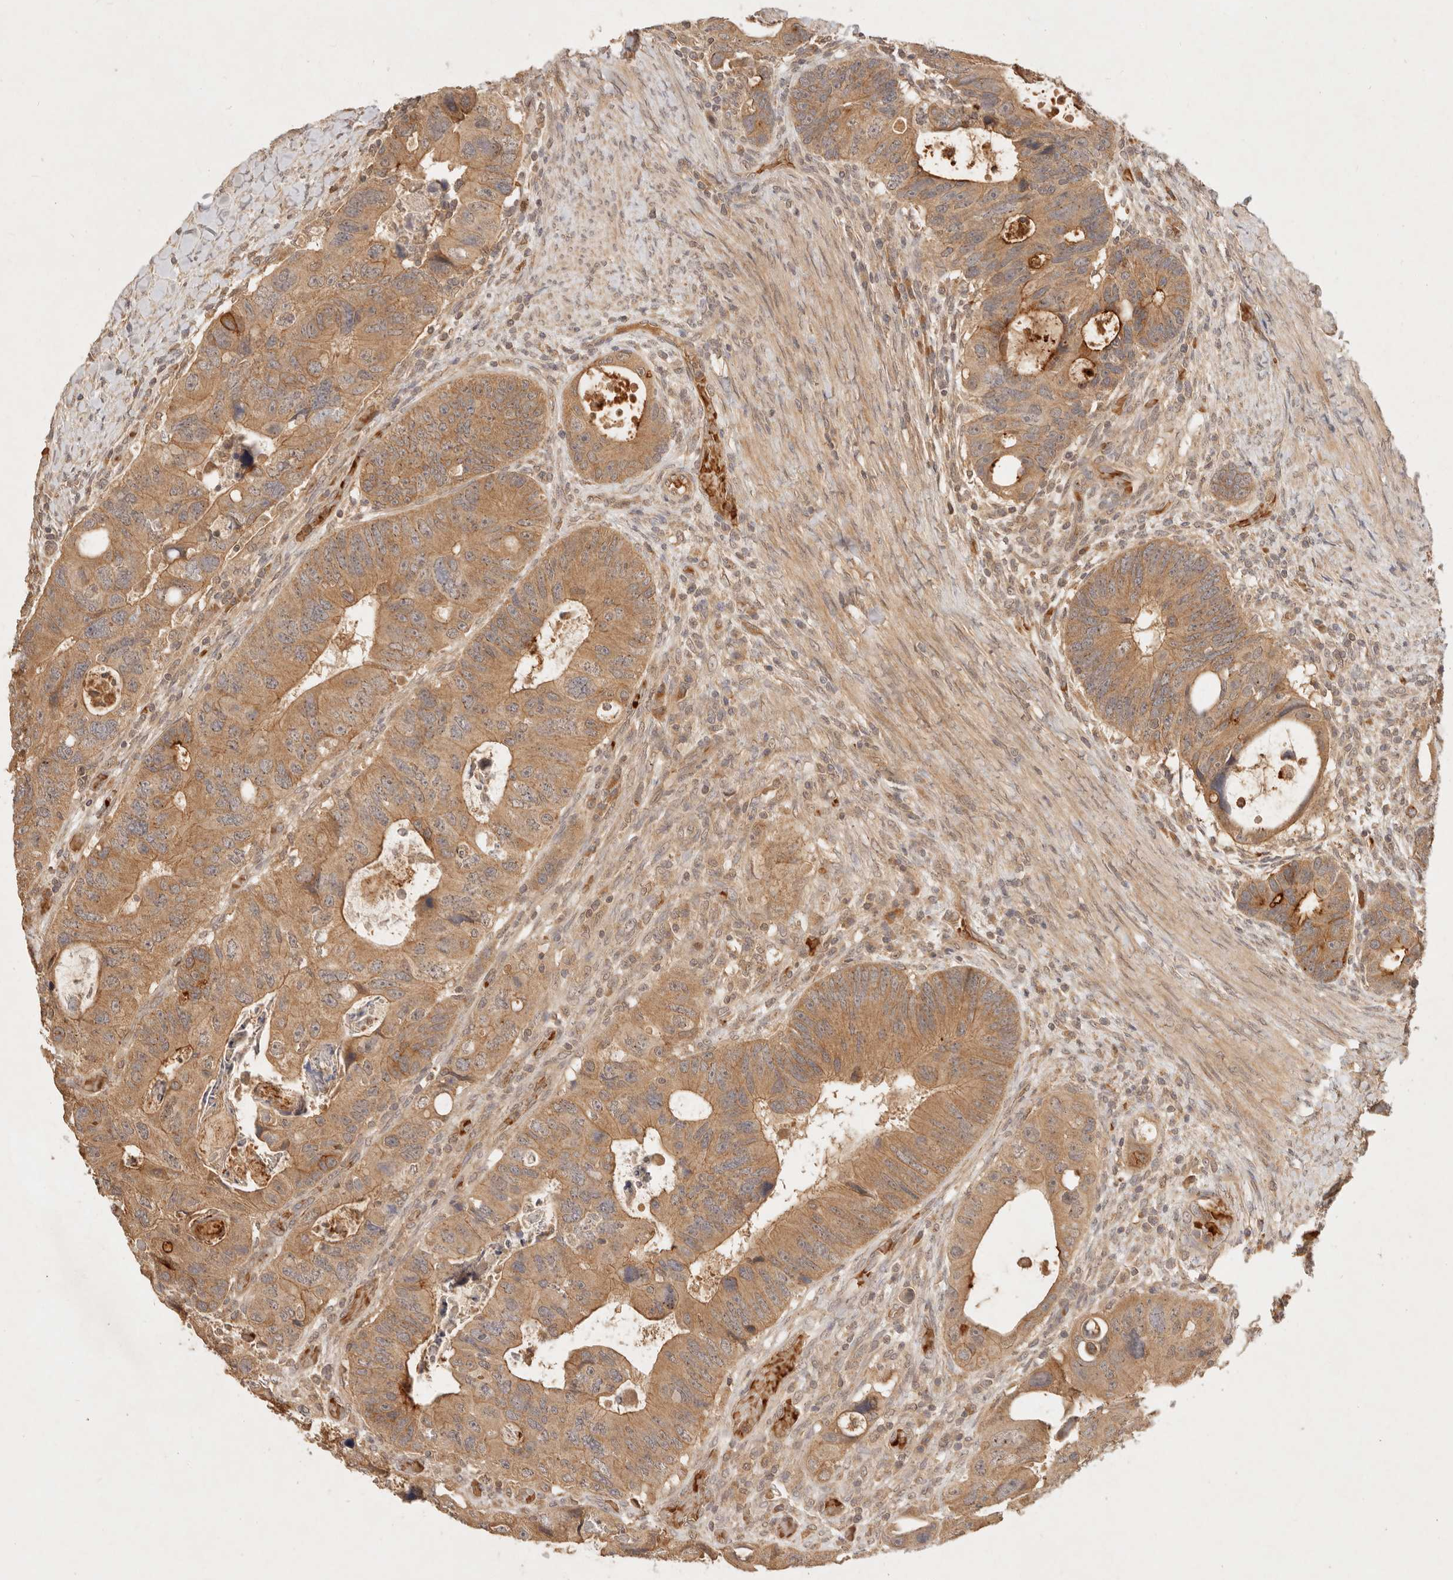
{"staining": {"intensity": "moderate", "quantity": ">75%", "location": "cytoplasmic/membranous"}, "tissue": "colorectal cancer", "cell_type": "Tumor cells", "image_type": "cancer", "snomed": [{"axis": "morphology", "description": "Adenocarcinoma, NOS"}, {"axis": "topography", "description": "Rectum"}], "caption": "High-power microscopy captured an immunohistochemistry micrograph of adenocarcinoma (colorectal), revealing moderate cytoplasmic/membranous expression in about >75% of tumor cells.", "gene": "FREM2", "patient": {"sex": "male", "age": 59}}